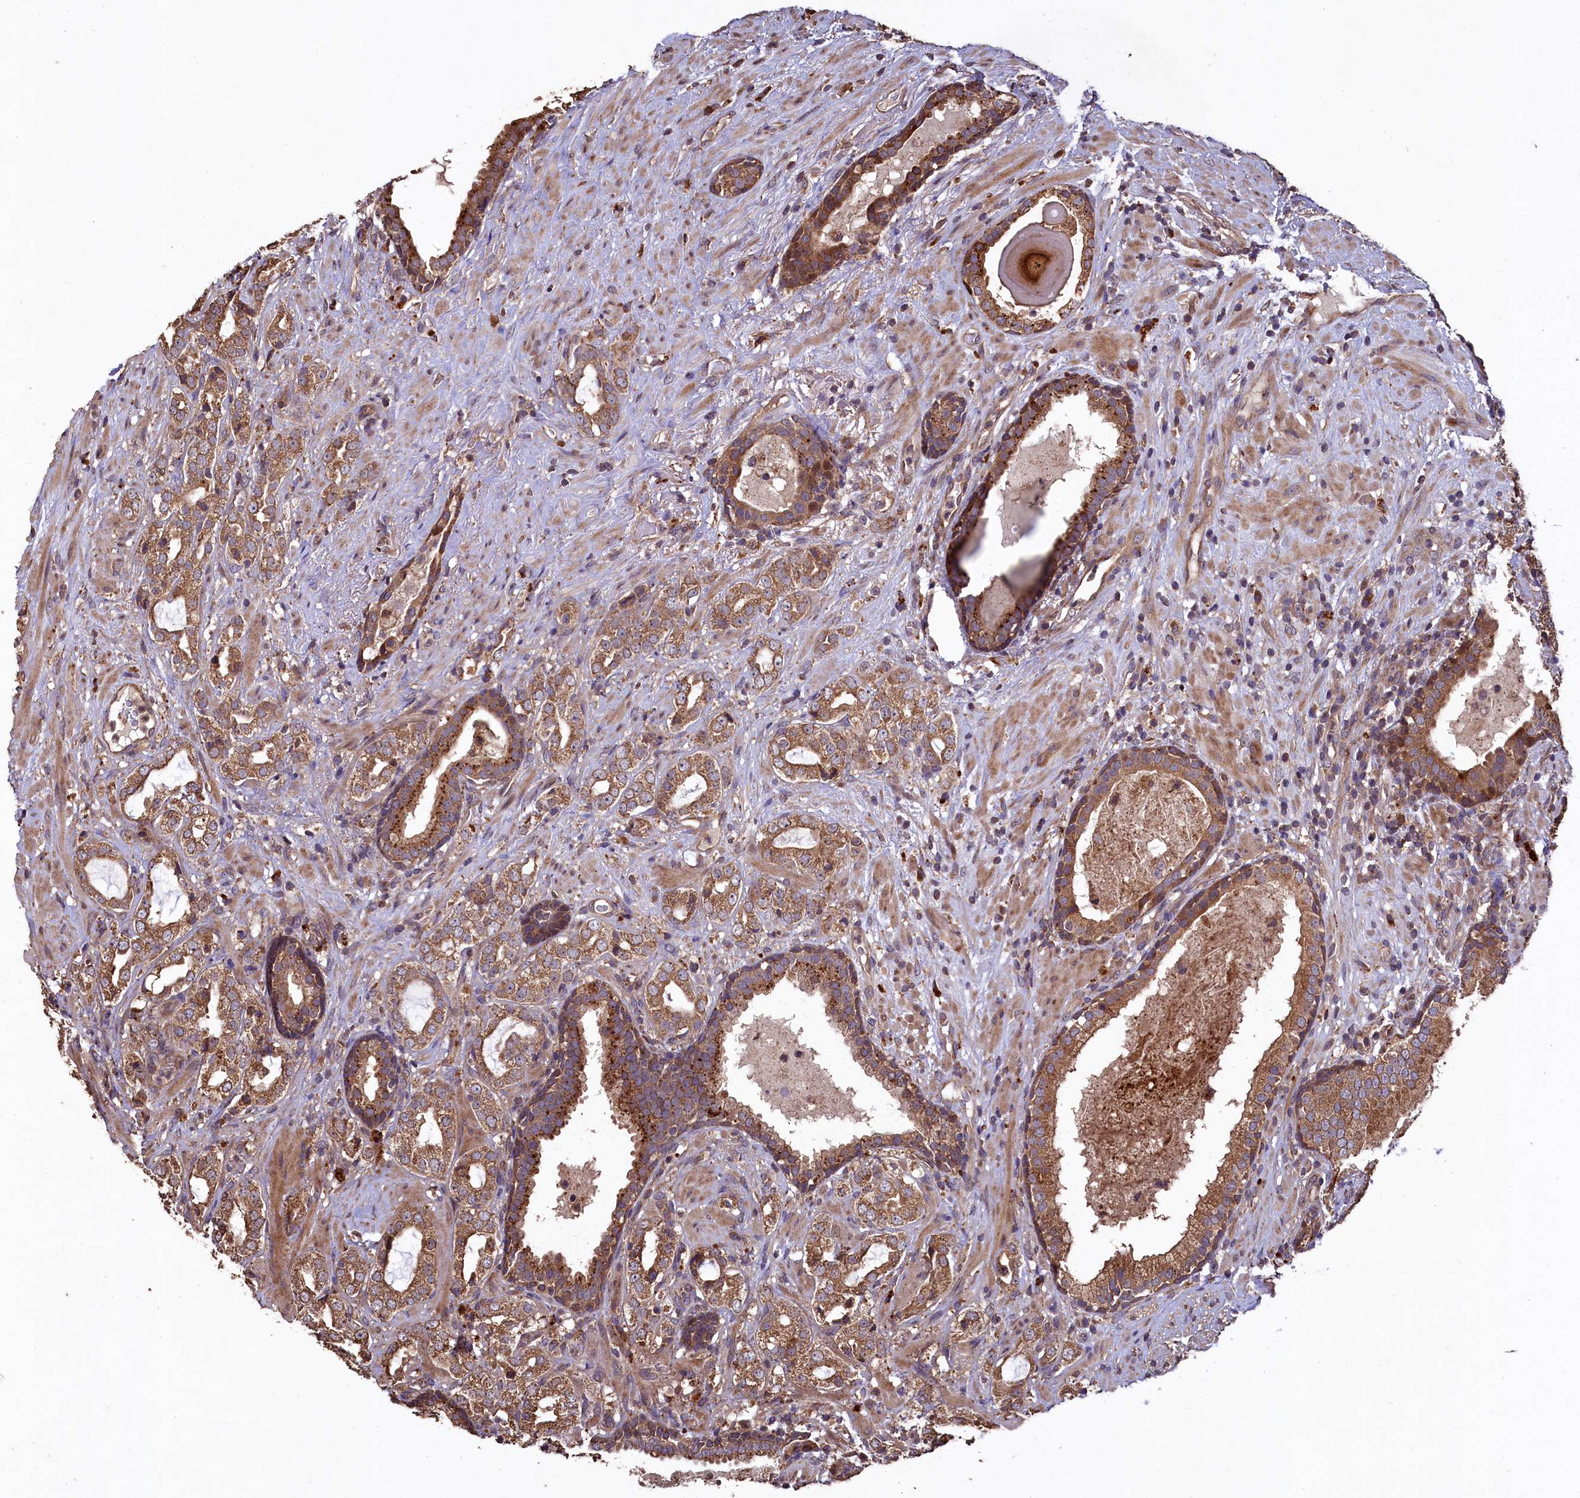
{"staining": {"intensity": "moderate", "quantity": ">75%", "location": "cytoplasmic/membranous"}, "tissue": "prostate cancer", "cell_type": "Tumor cells", "image_type": "cancer", "snomed": [{"axis": "morphology", "description": "Adenocarcinoma, High grade"}, {"axis": "topography", "description": "Prostate"}], "caption": "Prostate cancer (adenocarcinoma (high-grade)) stained with a brown dye displays moderate cytoplasmic/membranous positive expression in about >75% of tumor cells.", "gene": "TMEM98", "patient": {"sex": "male", "age": 64}}